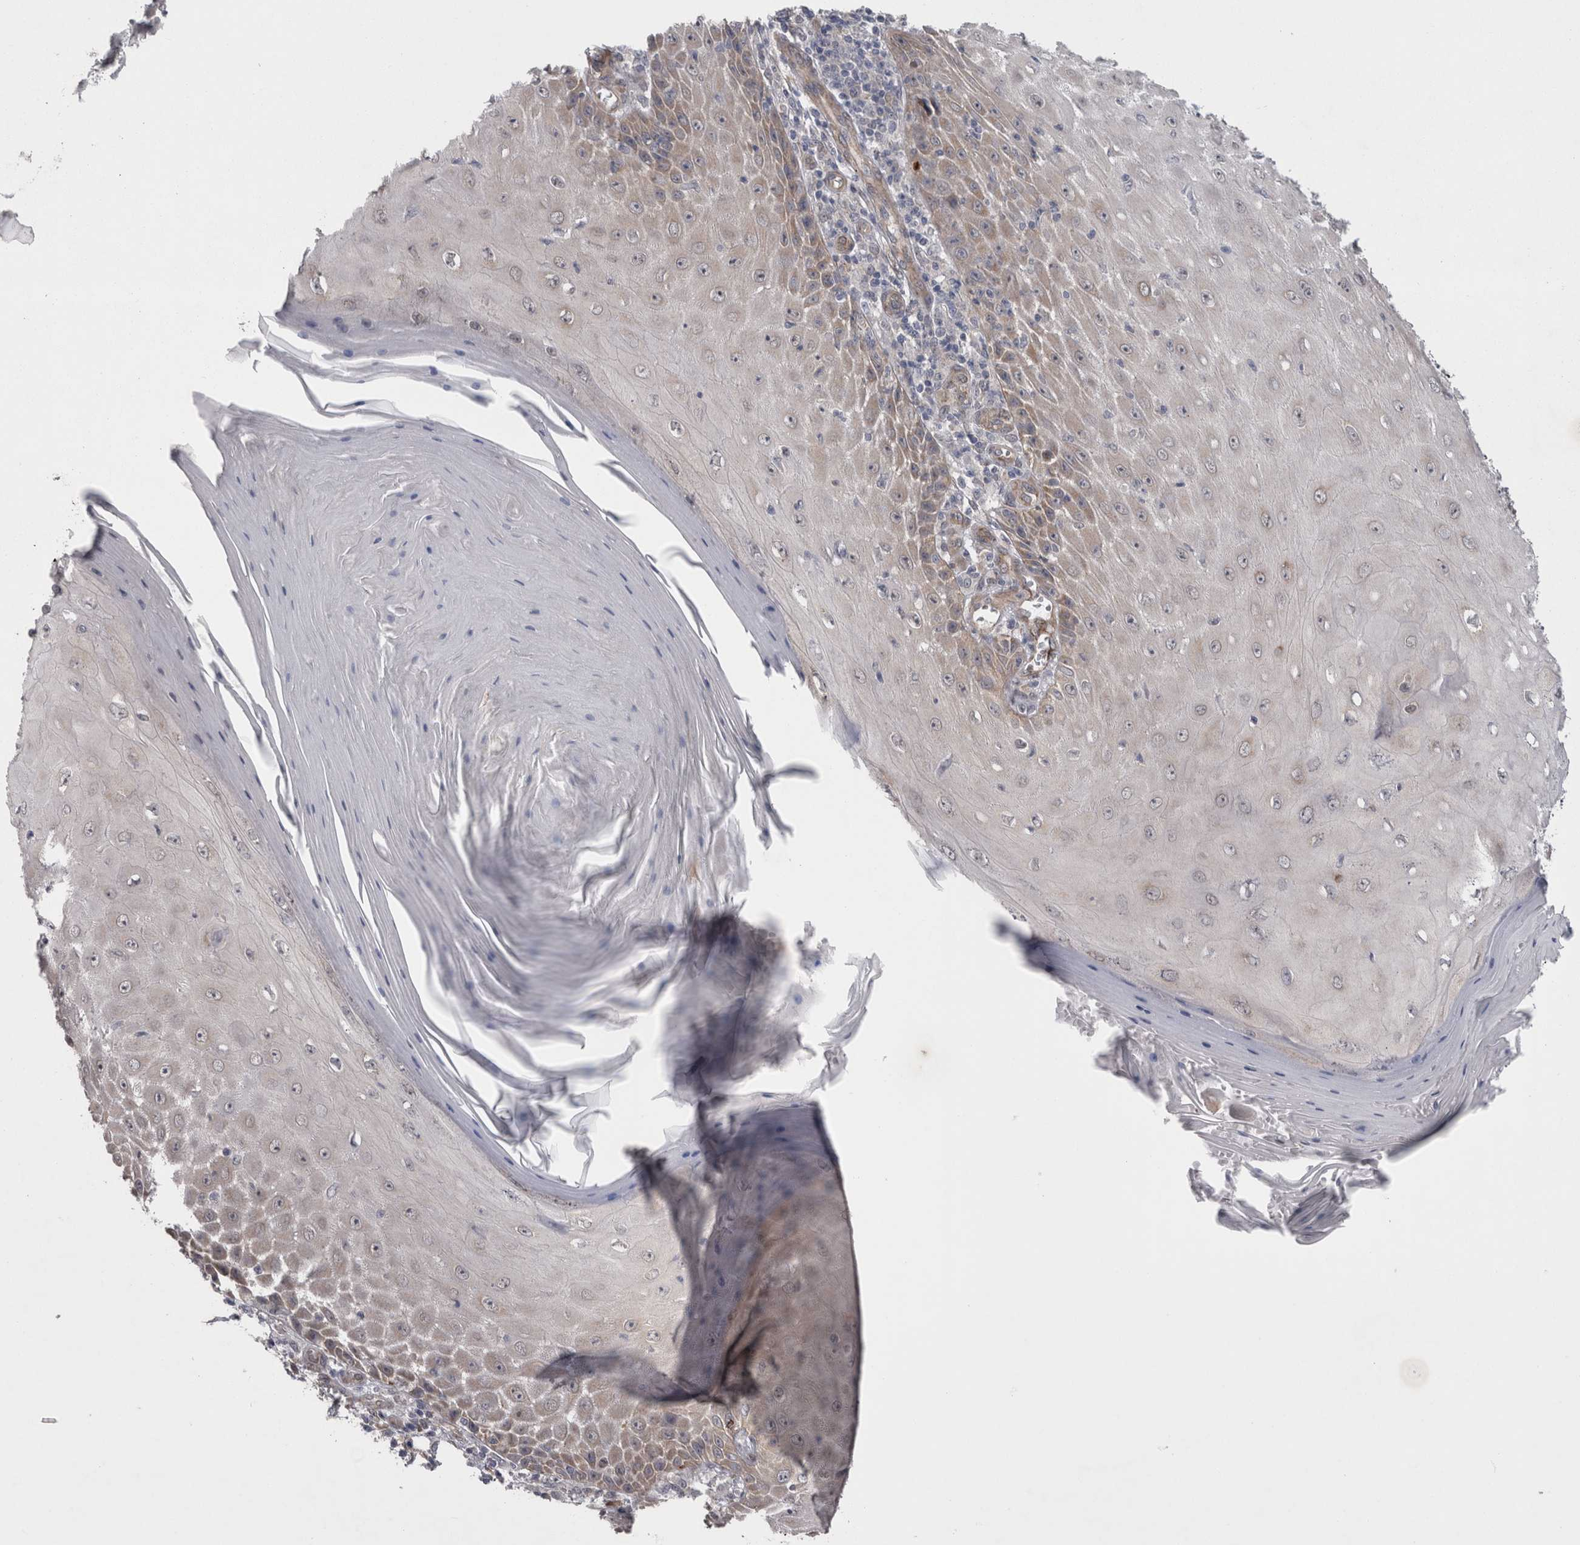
{"staining": {"intensity": "weak", "quantity": "<25%", "location": "cytoplasmic/membranous"}, "tissue": "skin cancer", "cell_type": "Tumor cells", "image_type": "cancer", "snomed": [{"axis": "morphology", "description": "Squamous cell carcinoma, NOS"}, {"axis": "topography", "description": "Skin"}], "caption": "Immunohistochemical staining of human skin cancer (squamous cell carcinoma) shows no significant staining in tumor cells. (DAB immunohistochemistry (IHC), high magnification).", "gene": "DDX6", "patient": {"sex": "female", "age": 73}}